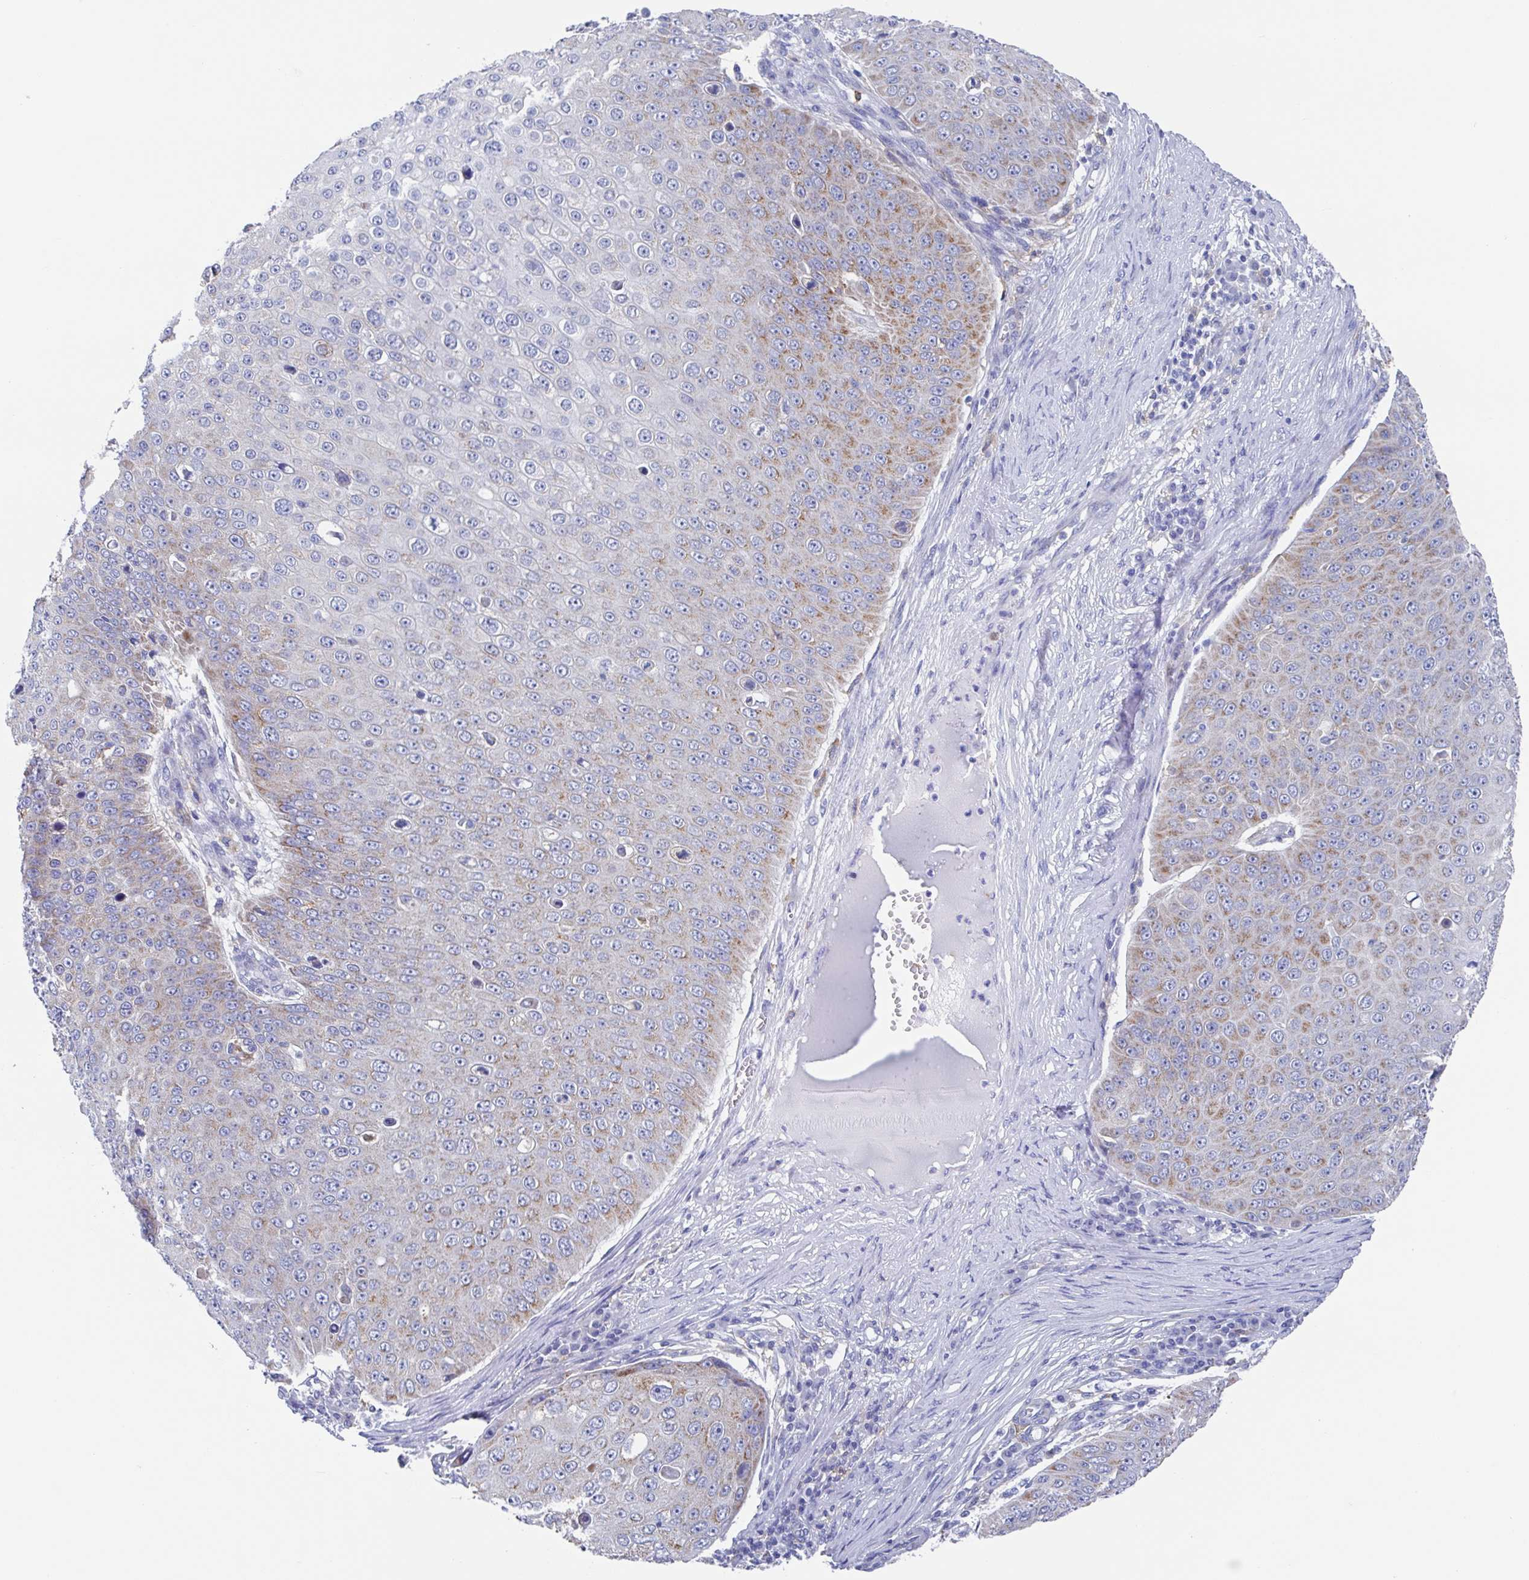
{"staining": {"intensity": "moderate", "quantity": "25%-75%", "location": "cytoplasmic/membranous"}, "tissue": "skin cancer", "cell_type": "Tumor cells", "image_type": "cancer", "snomed": [{"axis": "morphology", "description": "Squamous cell carcinoma, NOS"}, {"axis": "topography", "description": "Skin"}], "caption": "A medium amount of moderate cytoplasmic/membranous positivity is present in approximately 25%-75% of tumor cells in skin cancer (squamous cell carcinoma) tissue.", "gene": "FCGR3A", "patient": {"sex": "male", "age": 71}}